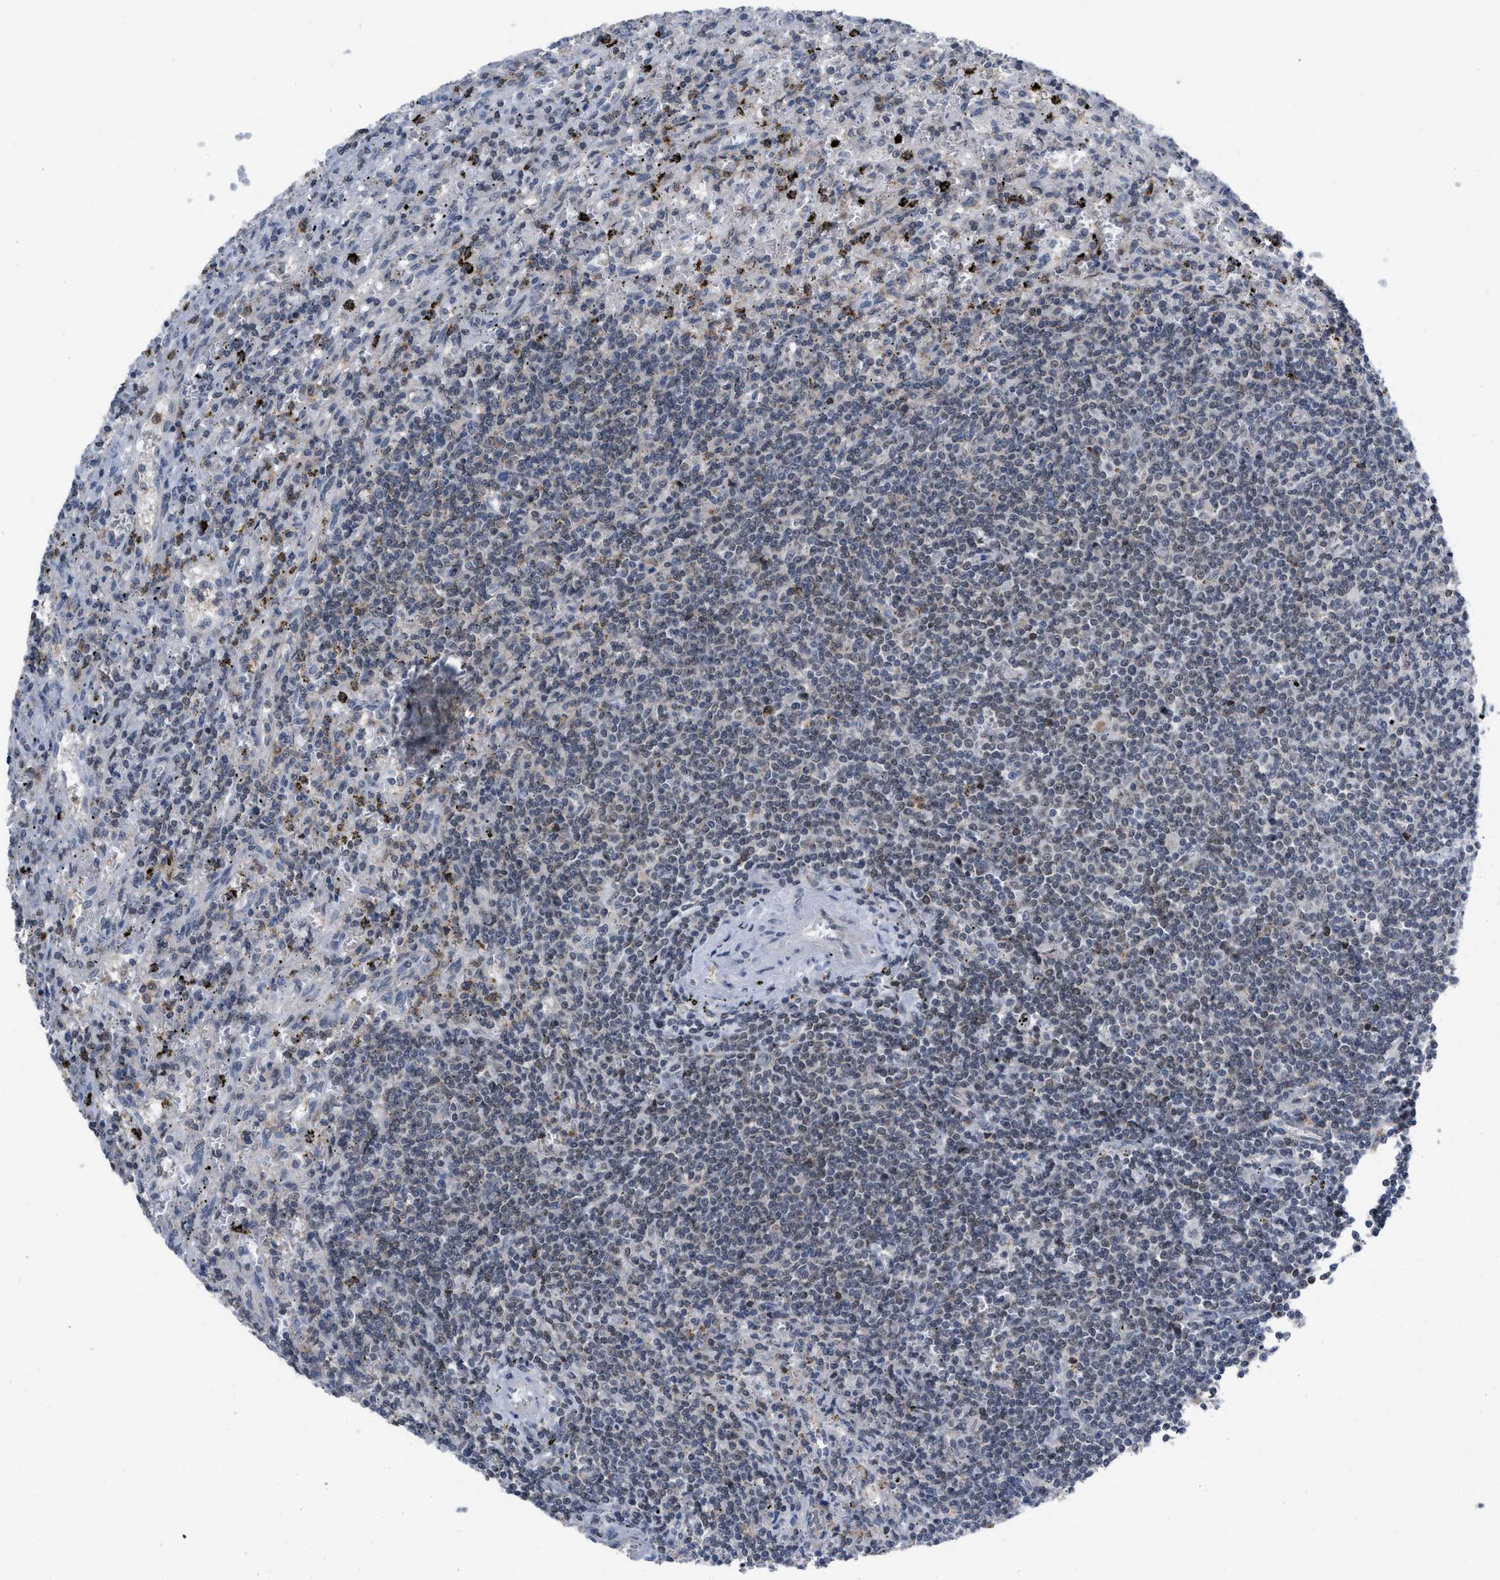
{"staining": {"intensity": "weak", "quantity": "<25%", "location": "cytoplasmic/membranous"}, "tissue": "lymphoma", "cell_type": "Tumor cells", "image_type": "cancer", "snomed": [{"axis": "morphology", "description": "Malignant lymphoma, non-Hodgkin's type, Low grade"}, {"axis": "topography", "description": "Spleen"}], "caption": "There is no significant expression in tumor cells of malignant lymphoma, non-Hodgkin's type (low-grade). (DAB (3,3'-diaminobenzidine) IHC with hematoxylin counter stain).", "gene": "BAIAP2L1", "patient": {"sex": "male", "age": 76}}